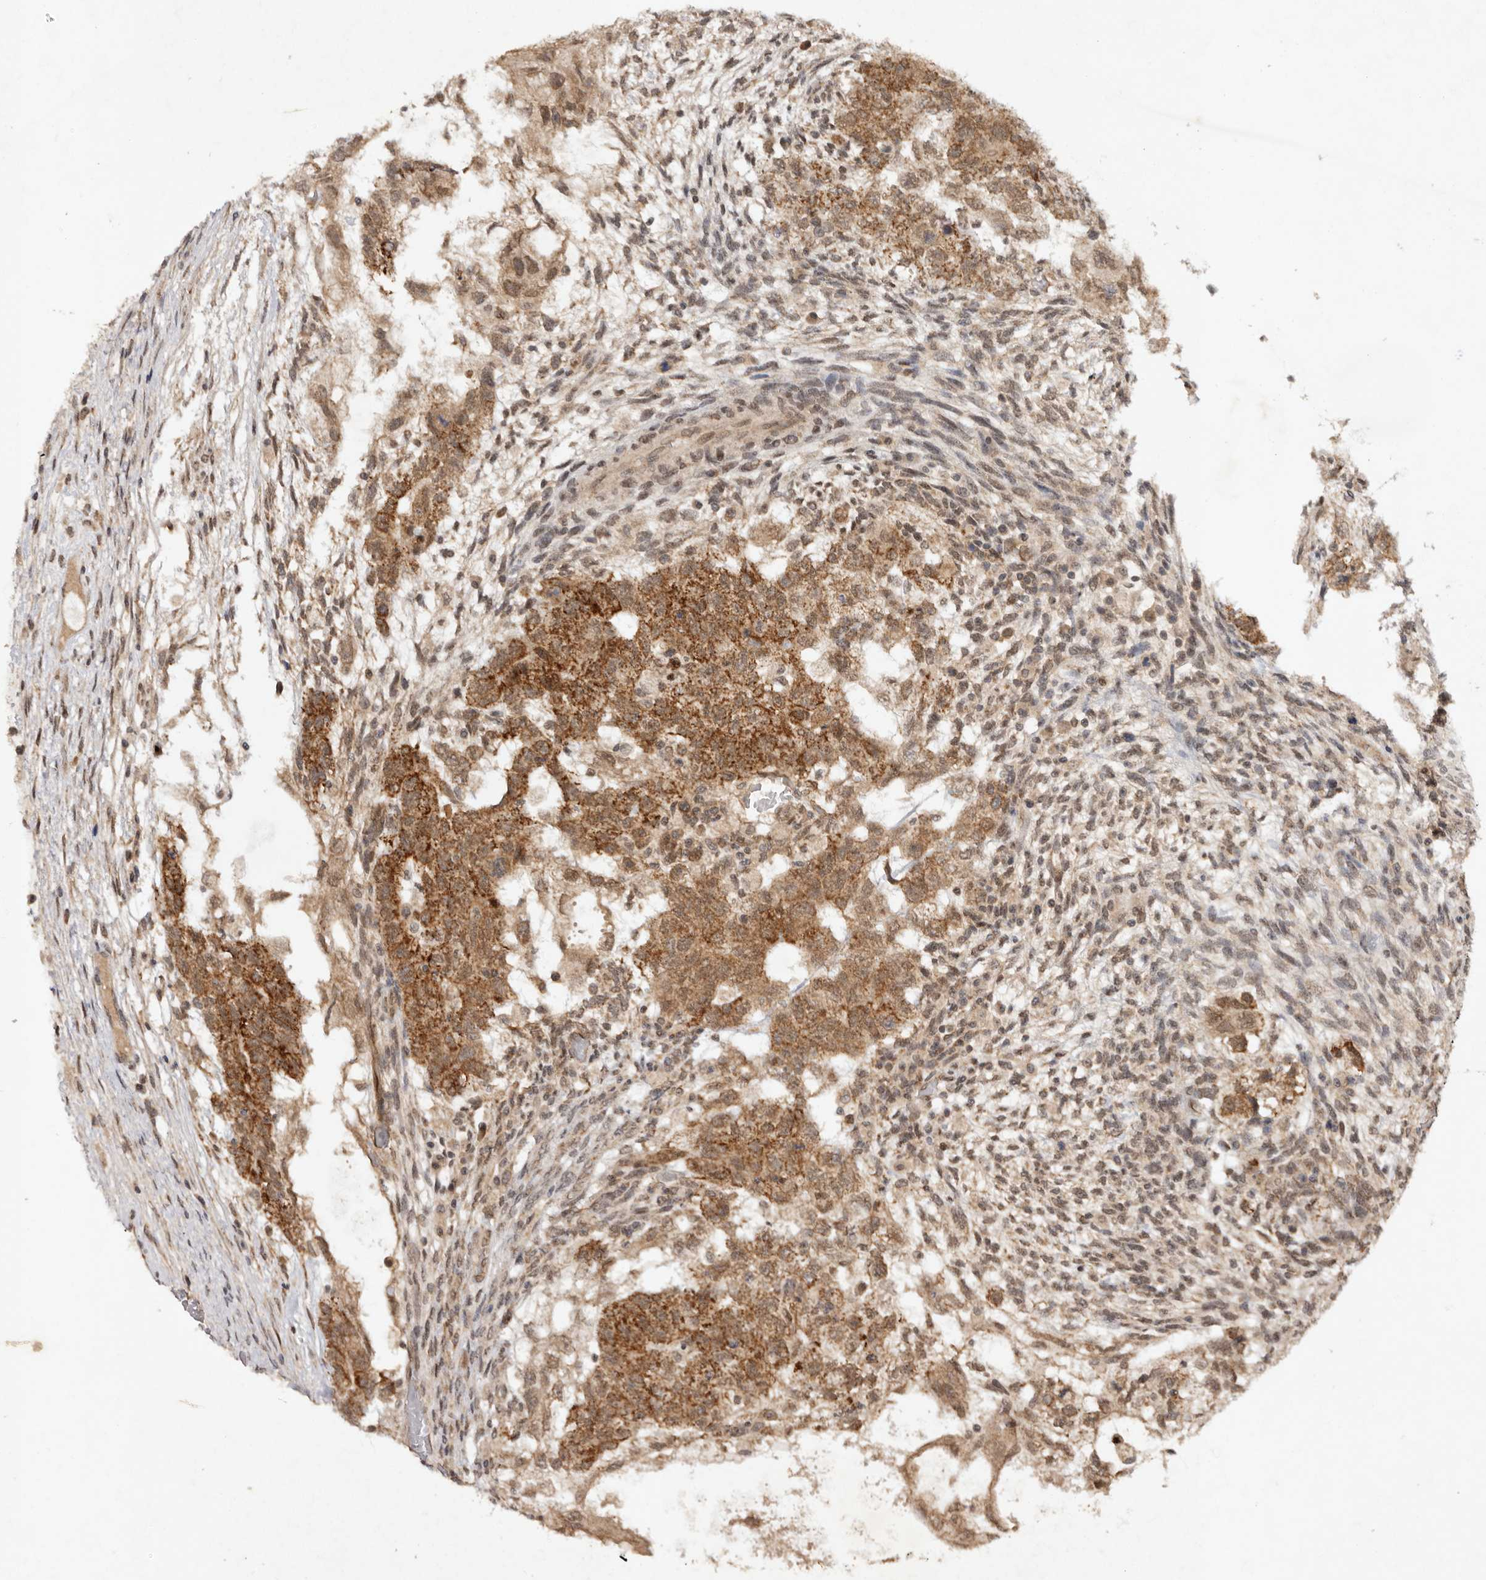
{"staining": {"intensity": "moderate", "quantity": ">75%", "location": "cytoplasmic/membranous"}, "tissue": "testis cancer", "cell_type": "Tumor cells", "image_type": "cancer", "snomed": [{"axis": "morphology", "description": "Normal tissue, NOS"}, {"axis": "morphology", "description": "Carcinoma, Embryonal, NOS"}, {"axis": "topography", "description": "Testis"}], "caption": "Protein staining displays moderate cytoplasmic/membranous expression in about >75% of tumor cells in testis cancer.", "gene": "TARS2", "patient": {"sex": "male", "age": 36}}